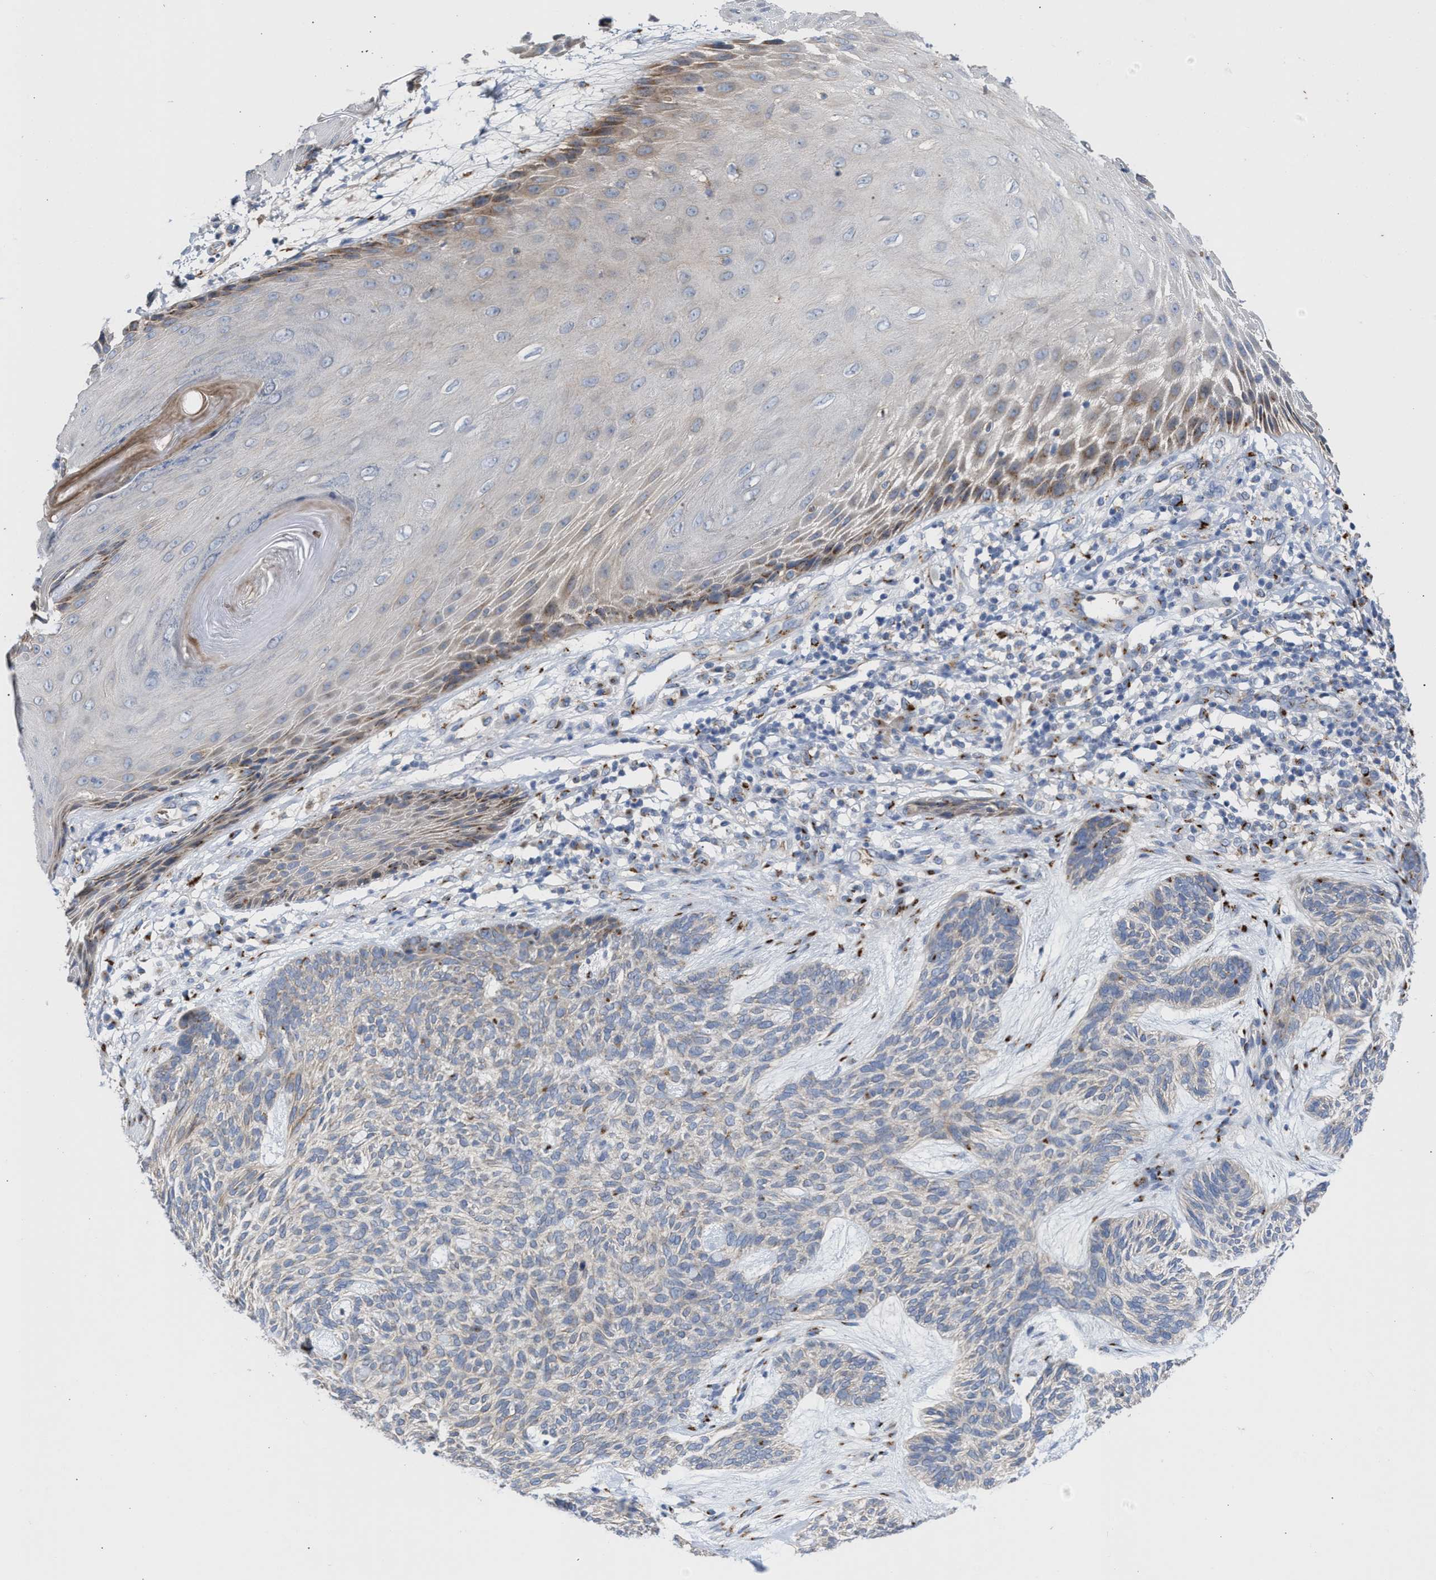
{"staining": {"intensity": "negative", "quantity": "none", "location": "none"}, "tissue": "skin cancer", "cell_type": "Tumor cells", "image_type": "cancer", "snomed": [{"axis": "morphology", "description": "Basal cell carcinoma"}, {"axis": "topography", "description": "Skin"}], "caption": "Tumor cells show no significant protein positivity in skin basal cell carcinoma.", "gene": "CCL2", "patient": {"sex": "male", "age": 55}}